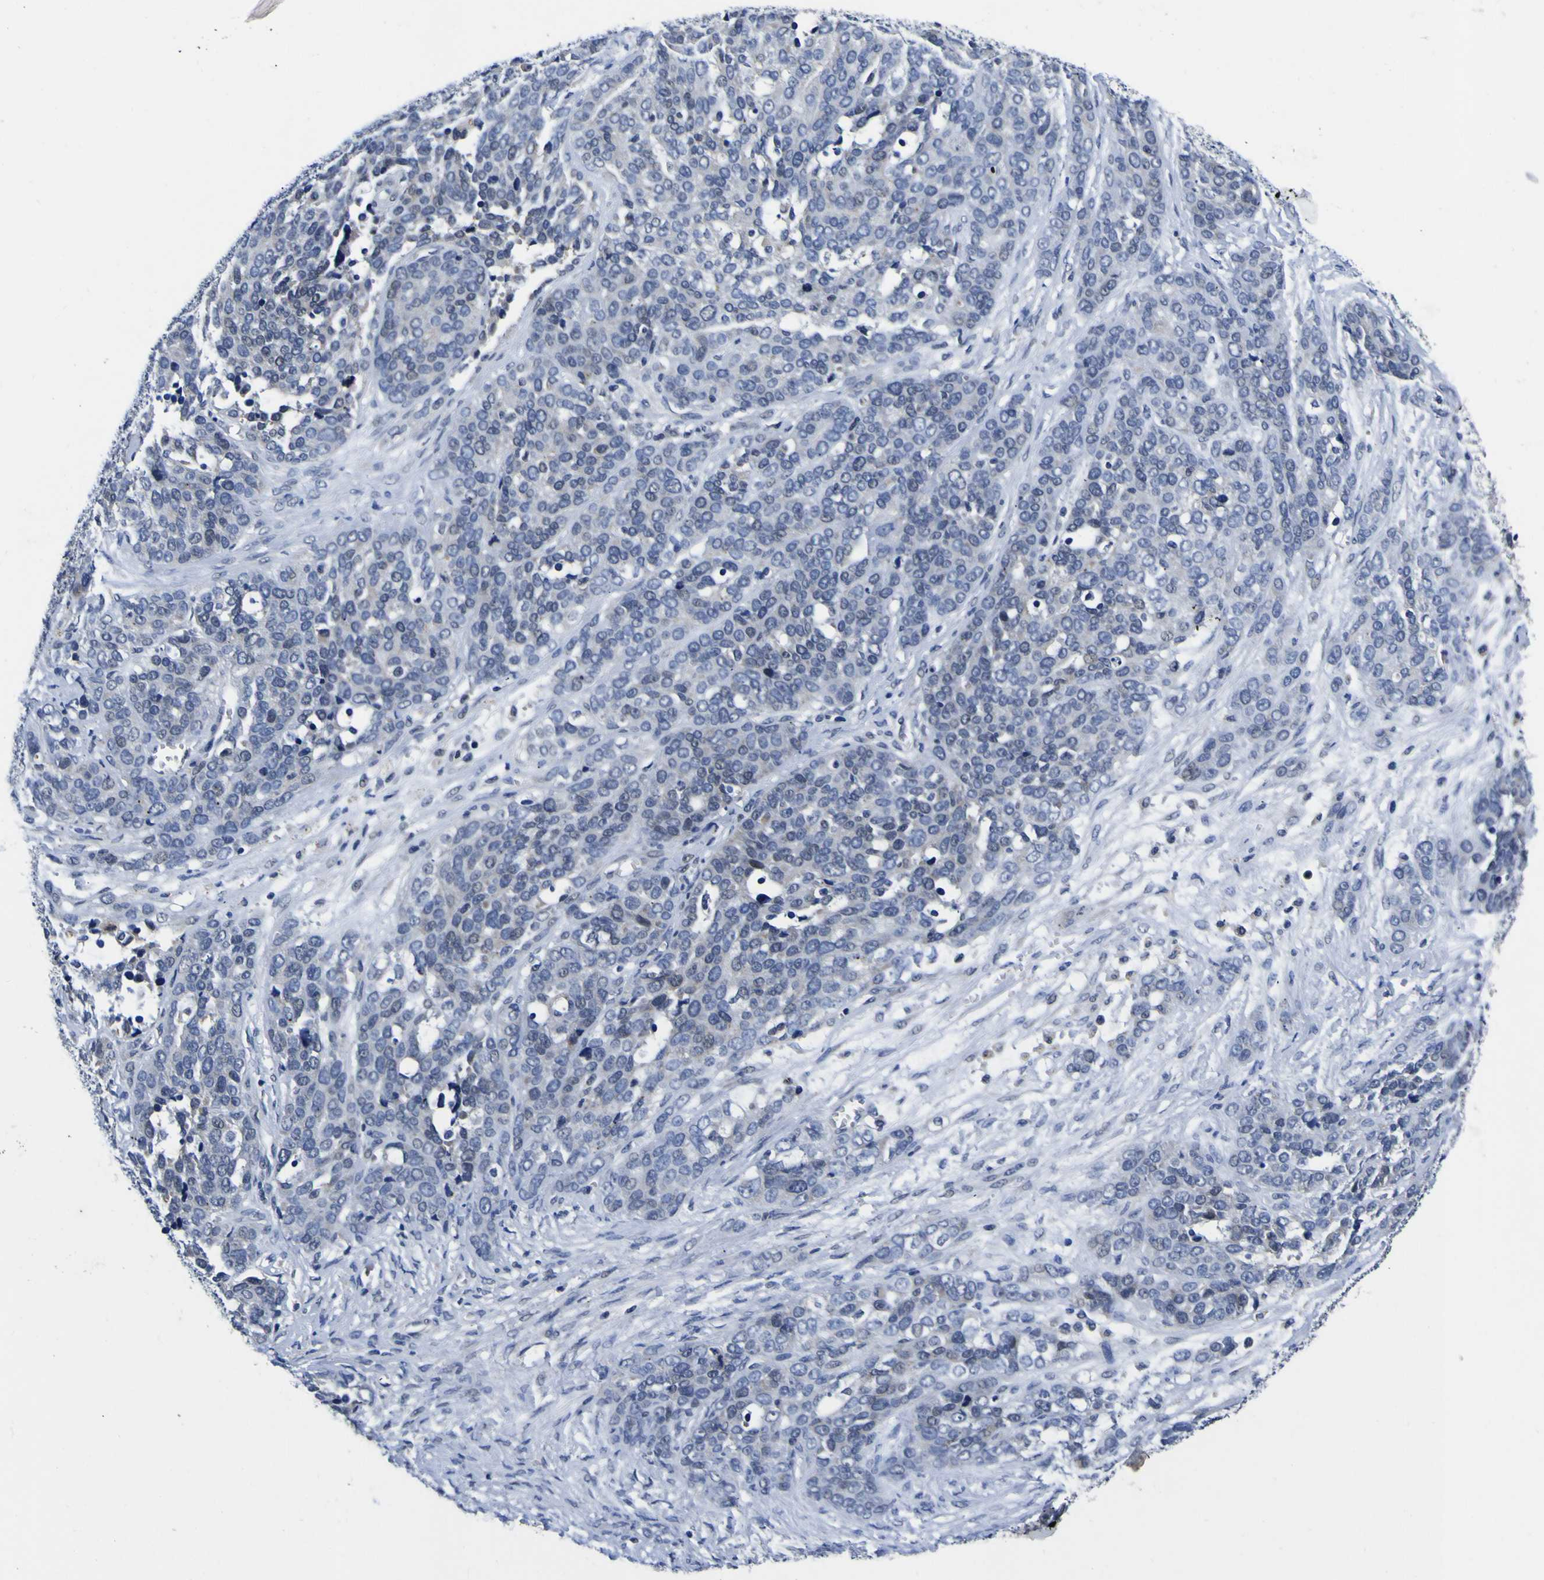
{"staining": {"intensity": "negative", "quantity": "none", "location": "none"}, "tissue": "ovarian cancer", "cell_type": "Tumor cells", "image_type": "cancer", "snomed": [{"axis": "morphology", "description": "Cystadenocarcinoma, serous, NOS"}, {"axis": "topography", "description": "Ovary"}], "caption": "This histopathology image is of ovarian serous cystadenocarcinoma stained with immunohistochemistry (IHC) to label a protein in brown with the nuclei are counter-stained blue. There is no expression in tumor cells.", "gene": "IGFLR1", "patient": {"sex": "female", "age": 44}}